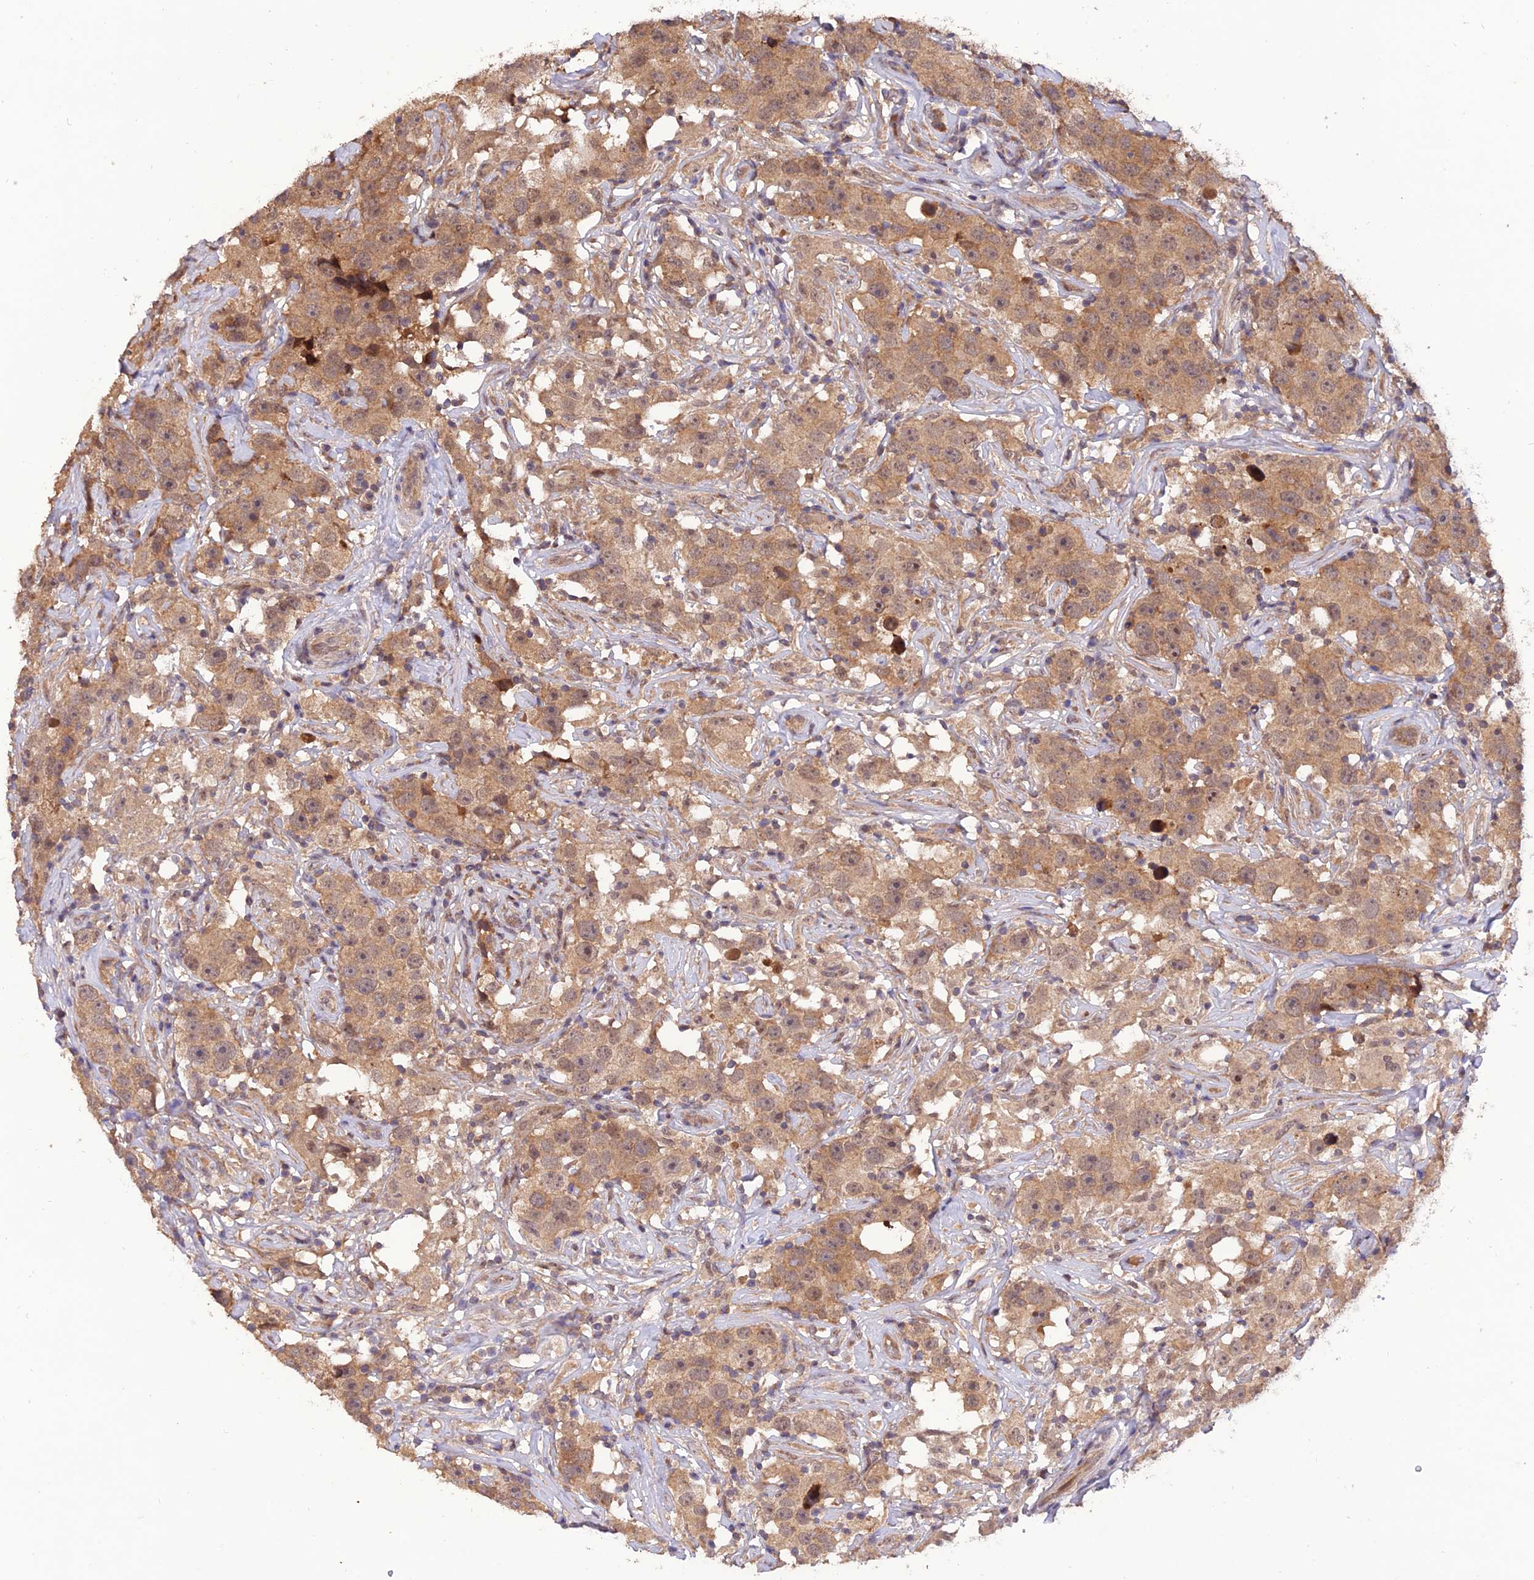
{"staining": {"intensity": "moderate", "quantity": ">75%", "location": "cytoplasmic/membranous,nuclear"}, "tissue": "testis cancer", "cell_type": "Tumor cells", "image_type": "cancer", "snomed": [{"axis": "morphology", "description": "Seminoma, NOS"}, {"axis": "topography", "description": "Testis"}], "caption": "The photomicrograph reveals a brown stain indicating the presence of a protein in the cytoplasmic/membranous and nuclear of tumor cells in testis cancer (seminoma).", "gene": "REV1", "patient": {"sex": "male", "age": 49}}